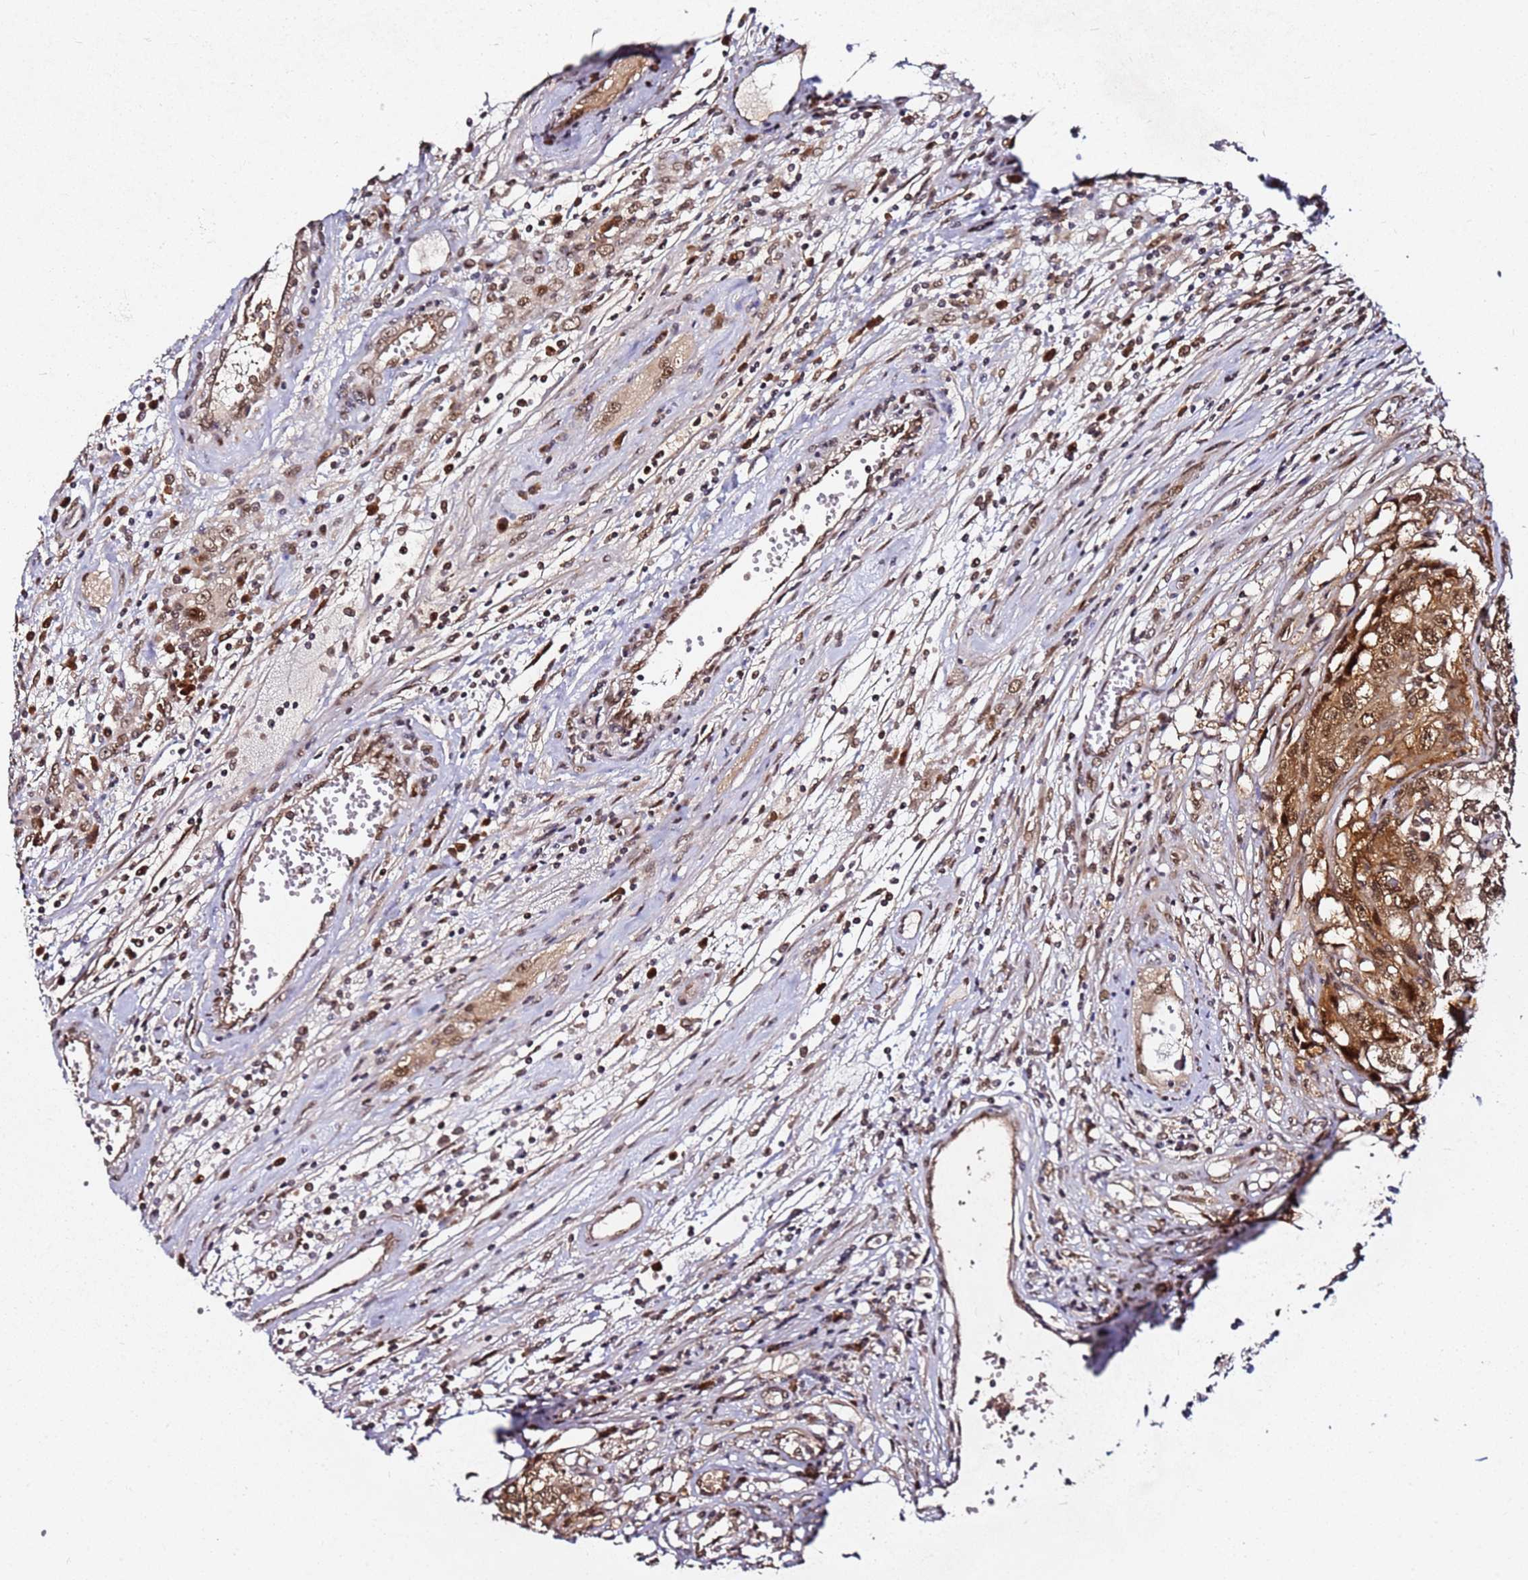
{"staining": {"intensity": "moderate", "quantity": ">75%", "location": "cytoplasmic/membranous,nuclear"}, "tissue": "testis cancer", "cell_type": "Tumor cells", "image_type": "cancer", "snomed": [{"axis": "morphology", "description": "Seminoma, NOS"}, {"axis": "morphology", "description": "Carcinoma, Embryonal, NOS"}, {"axis": "topography", "description": "Testis"}], "caption": "Tumor cells exhibit medium levels of moderate cytoplasmic/membranous and nuclear expression in about >75% of cells in human testis cancer (seminoma).", "gene": "RGS18", "patient": {"sex": "male", "age": 43}}